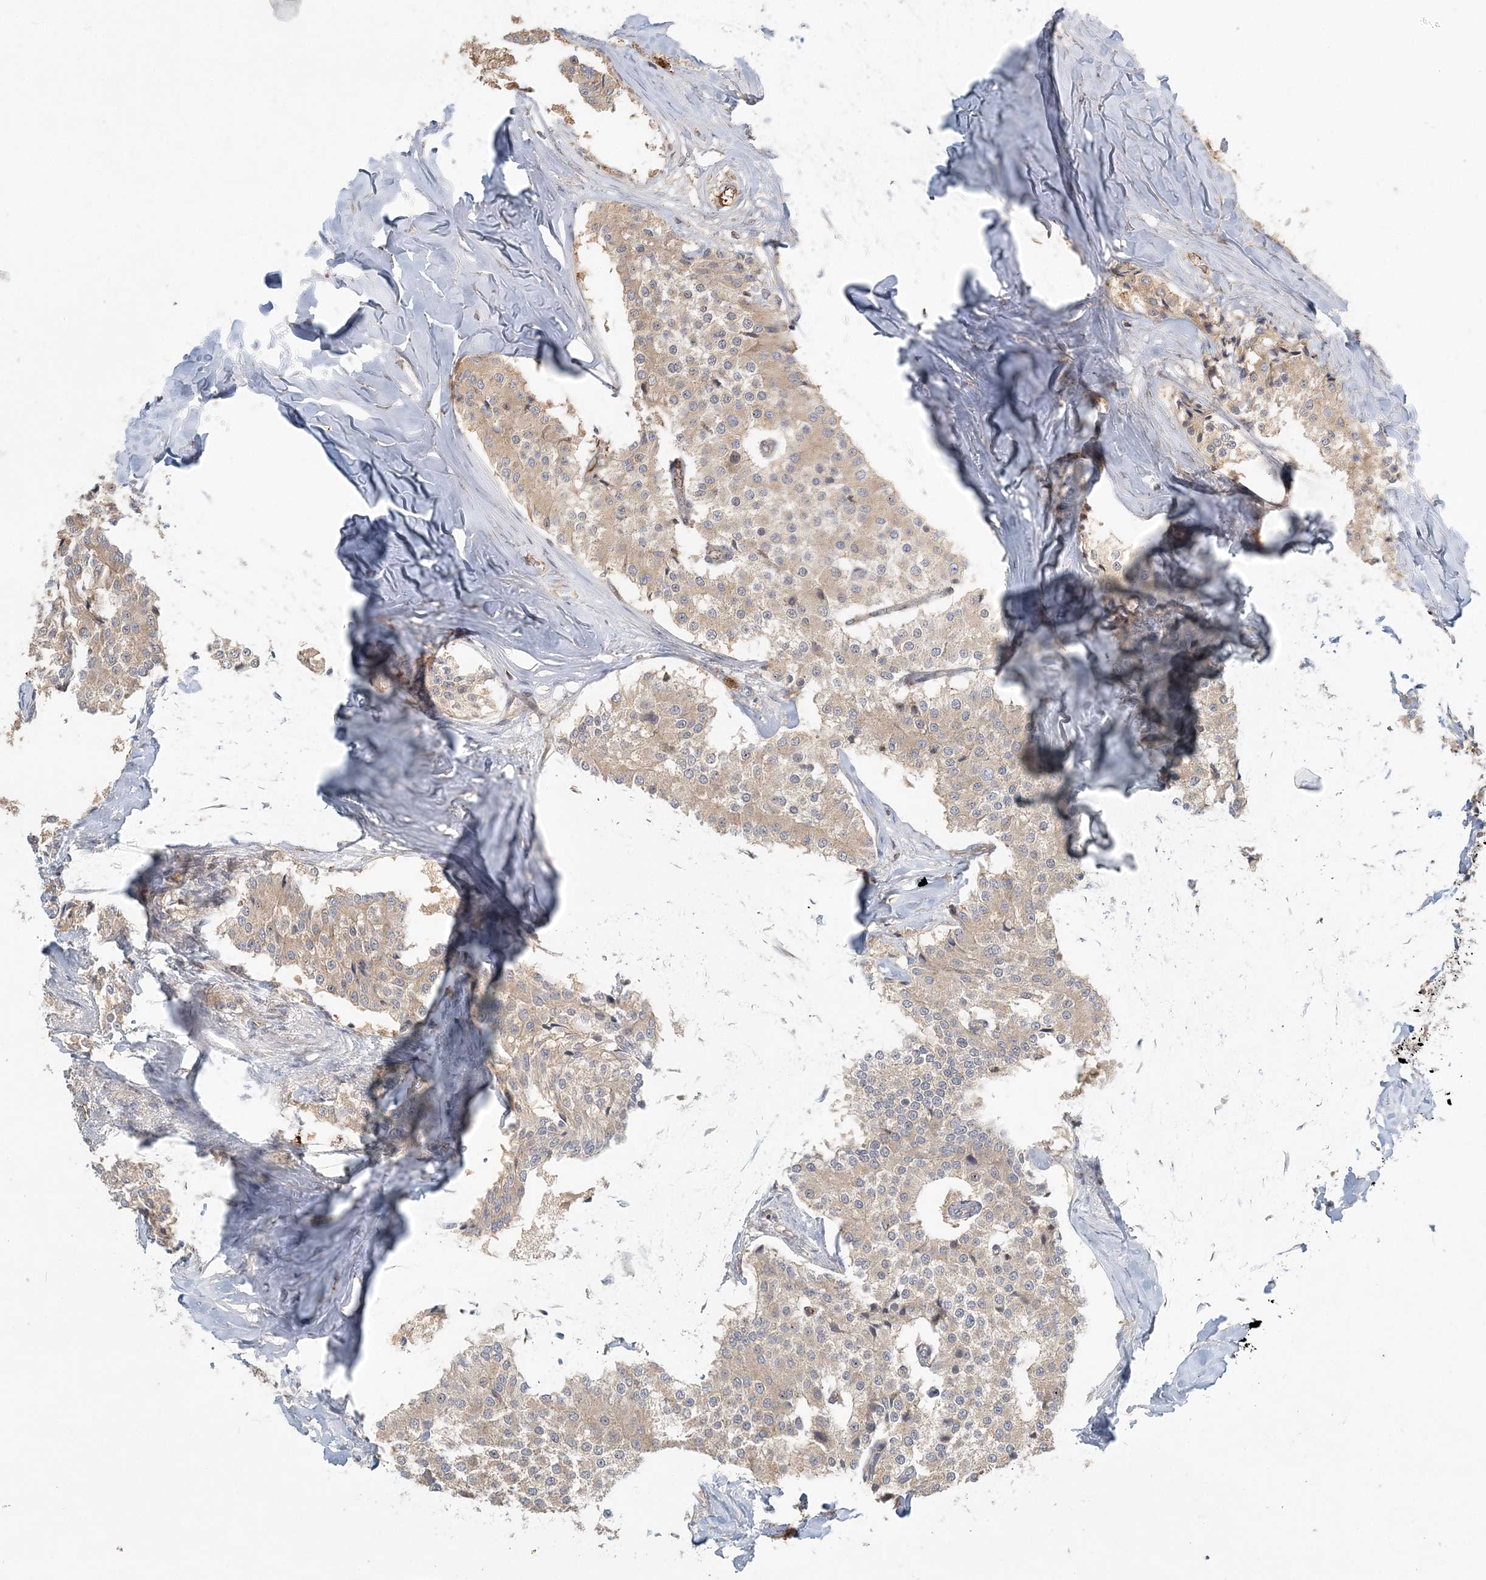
{"staining": {"intensity": "weak", "quantity": "<25%", "location": "cytoplasmic/membranous"}, "tissue": "carcinoid", "cell_type": "Tumor cells", "image_type": "cancer", "snomed": [{"axis": "morphology", "description": "Carcinoid, malignant, NOS"}, {"axis": "topography", "description": "Colon"}], "caption": "High power microscopy image of an immunohistochemistry (IHC) micrograph of carcinoid, revealing no significant positivity in tumor cells.", "gene": "AP1AR", "patient": {"sex": "female", "age": 52}}